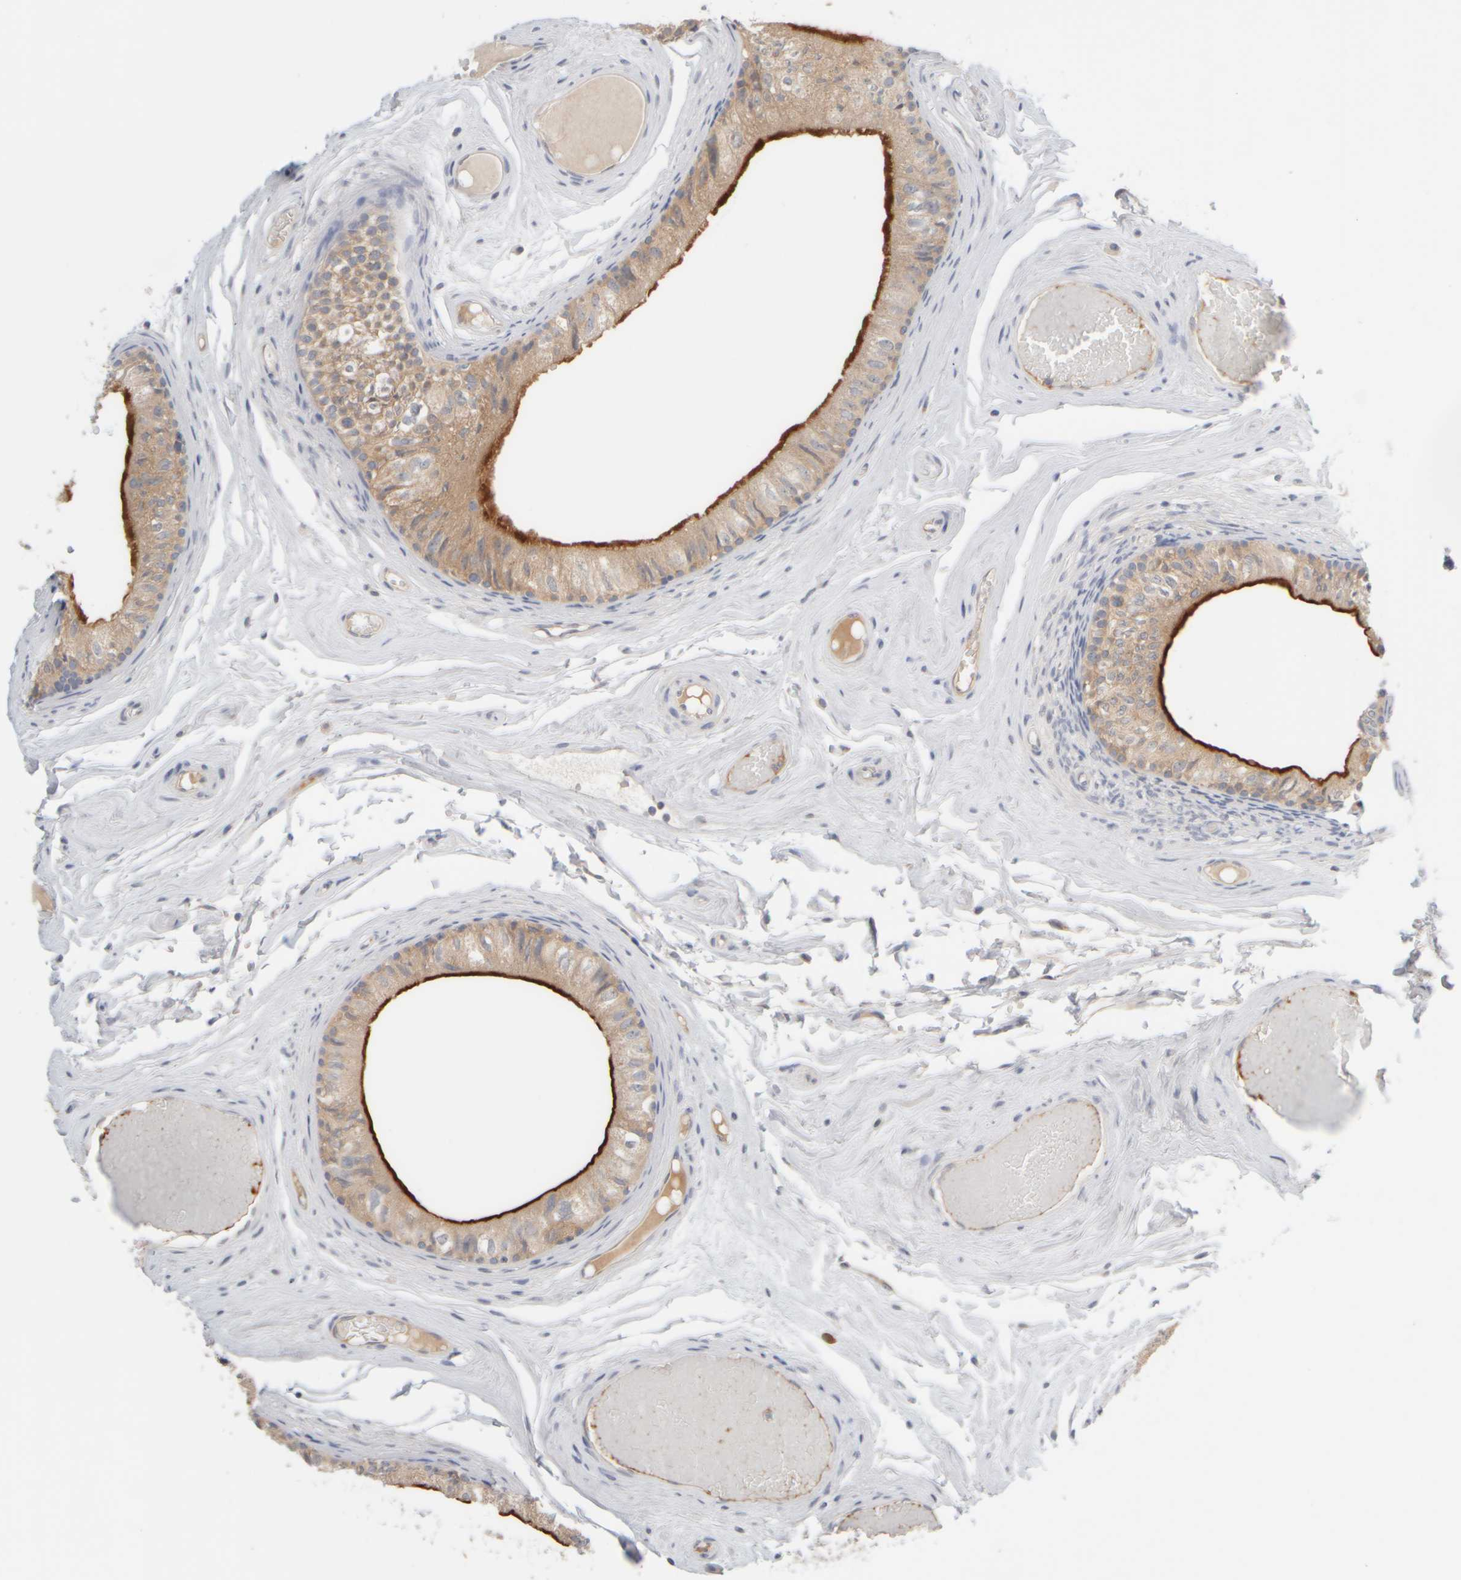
{"staining": {"intensity": "strong", "quantity": ">75%", "location": "cytoplasmic/membranous"}, "tissue": "epididymis", "cell_type": "Glandular cells", "image_type": "normal", "snomed": [{"axis": "morphology", "description": "Normal tissue, NOS"}, {"axis": "topography", "description": "Epididymis"}], "caption": "Immunohistochemistry (IHC) image of normal epididymis stained for a protein (brown), which displays high levels of strong cytoplasmic/membranous expression in about >75% of glandular cells.", "gene": "GOPC", "patient": {"sex": "male", "age": 79}}